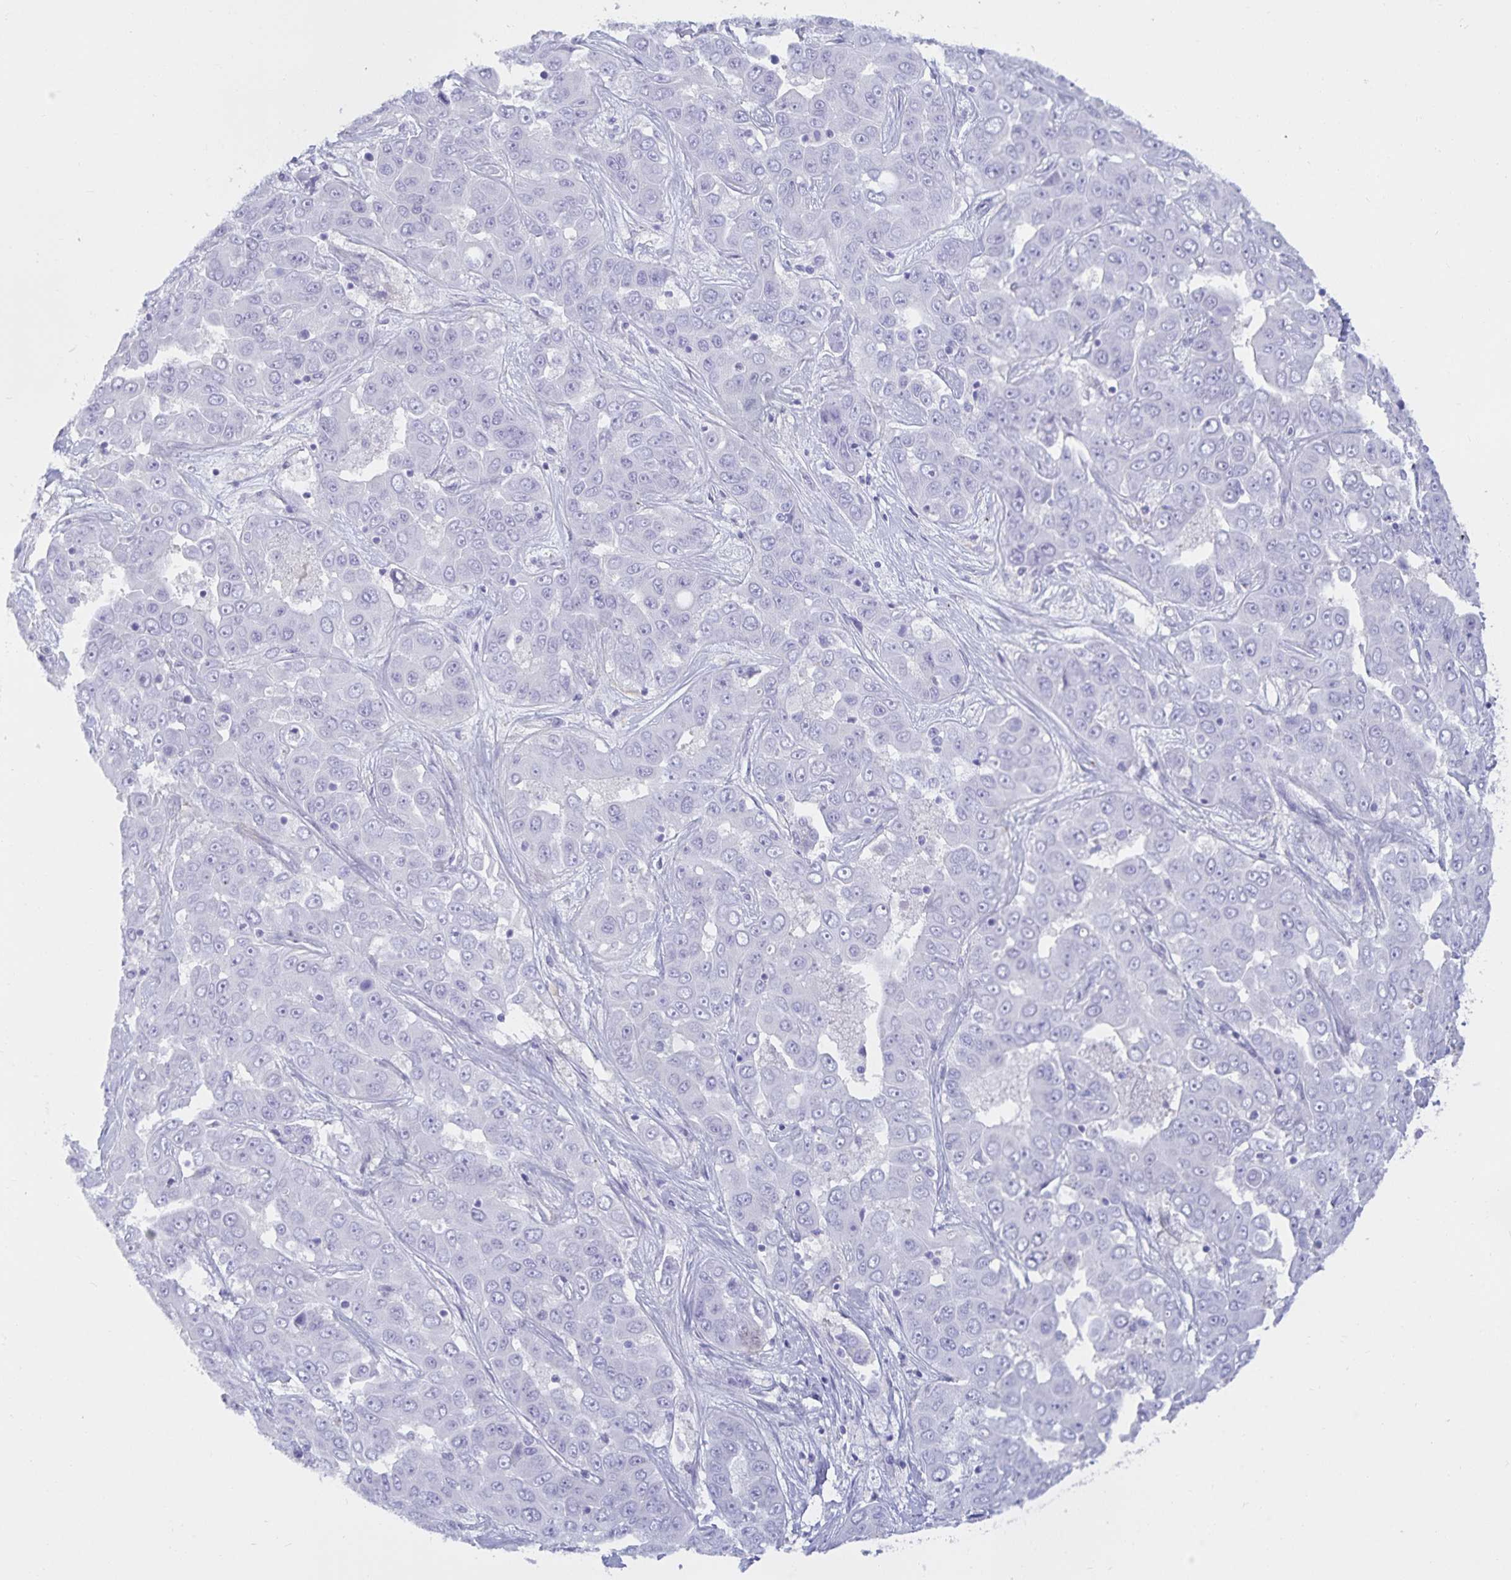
{"staining": {"intensity": "negative", "quantity": "none", "location": "none"}, "tissue": "liver cancer", "cell_type": "Tumor cells", "image_type": "cancer", "snomed": [{"axis": "morphology", "description": "Cholangiocarcinoma"}, {"axis": "topography", "description": "Liver"}], "caption": "IHC micrograph of liver cancer stained for a protein (brown), which reveals no expression in tumor cells.", "gene": "MON2", "patient": {"sex": "female", "age": 52}}